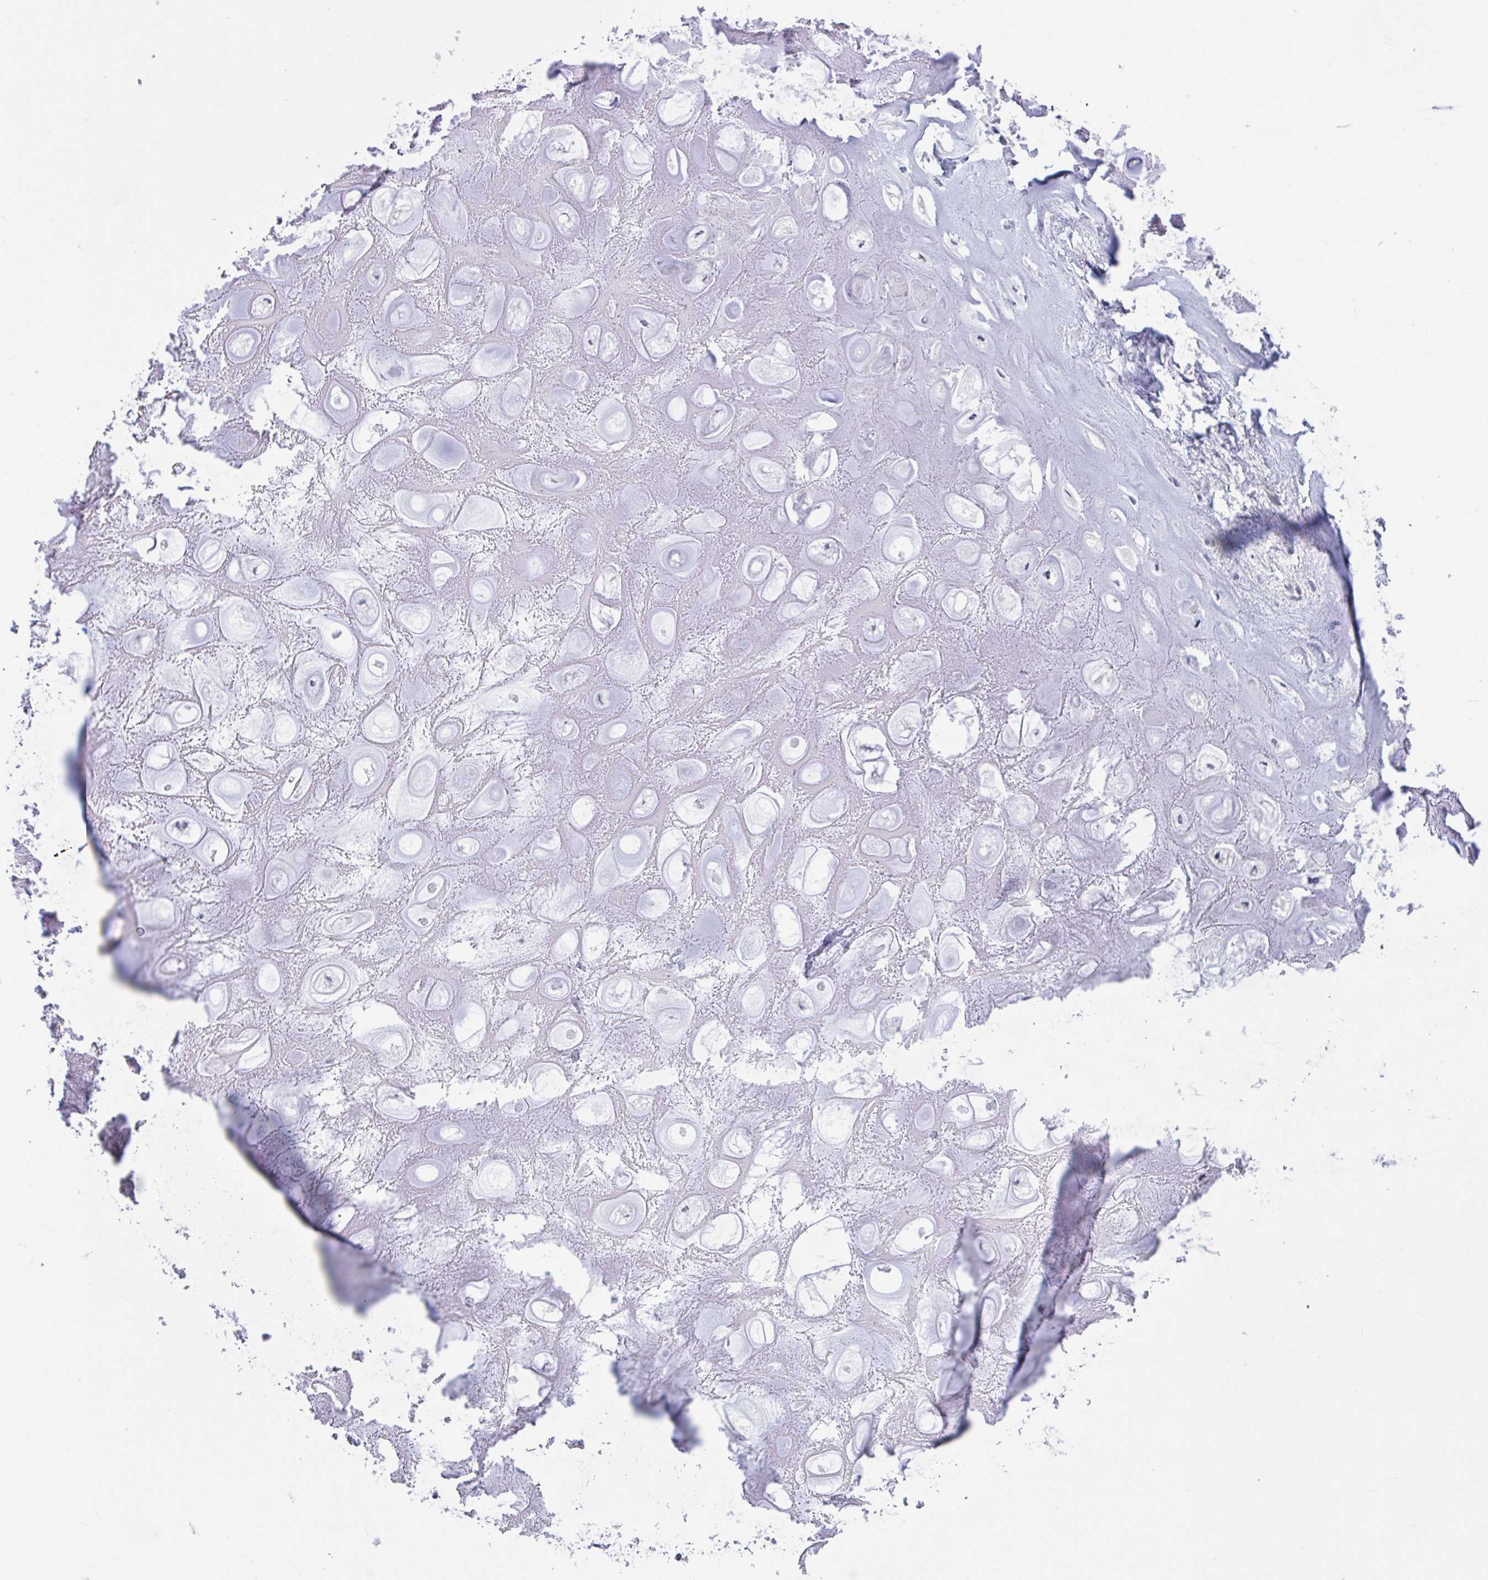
{"staining": {"intensity": "negative", "quantity": "none", "location": "none"}, "tissue": "soft tissue", "cell_type": "Chondrocytes", "image_type": "normal", "snomed": [{"axis": "morphology", "description": "Normal tissue, NOS"}, {"axis": "topography", "description": "Lymph node"}, {"axis": "topography", "description": "Cartilage tissue"}, {"axis": "topography", "description": "Nasopharynx"}], "caption": "Immunohistochemistry (IHC) micrograph of unremarkable soft tissue stained for a protein (brown), which displays no positivity in chondrocytes.", "gene": "SERPINB13", "patient": {"sex": "male", "age": 63}}